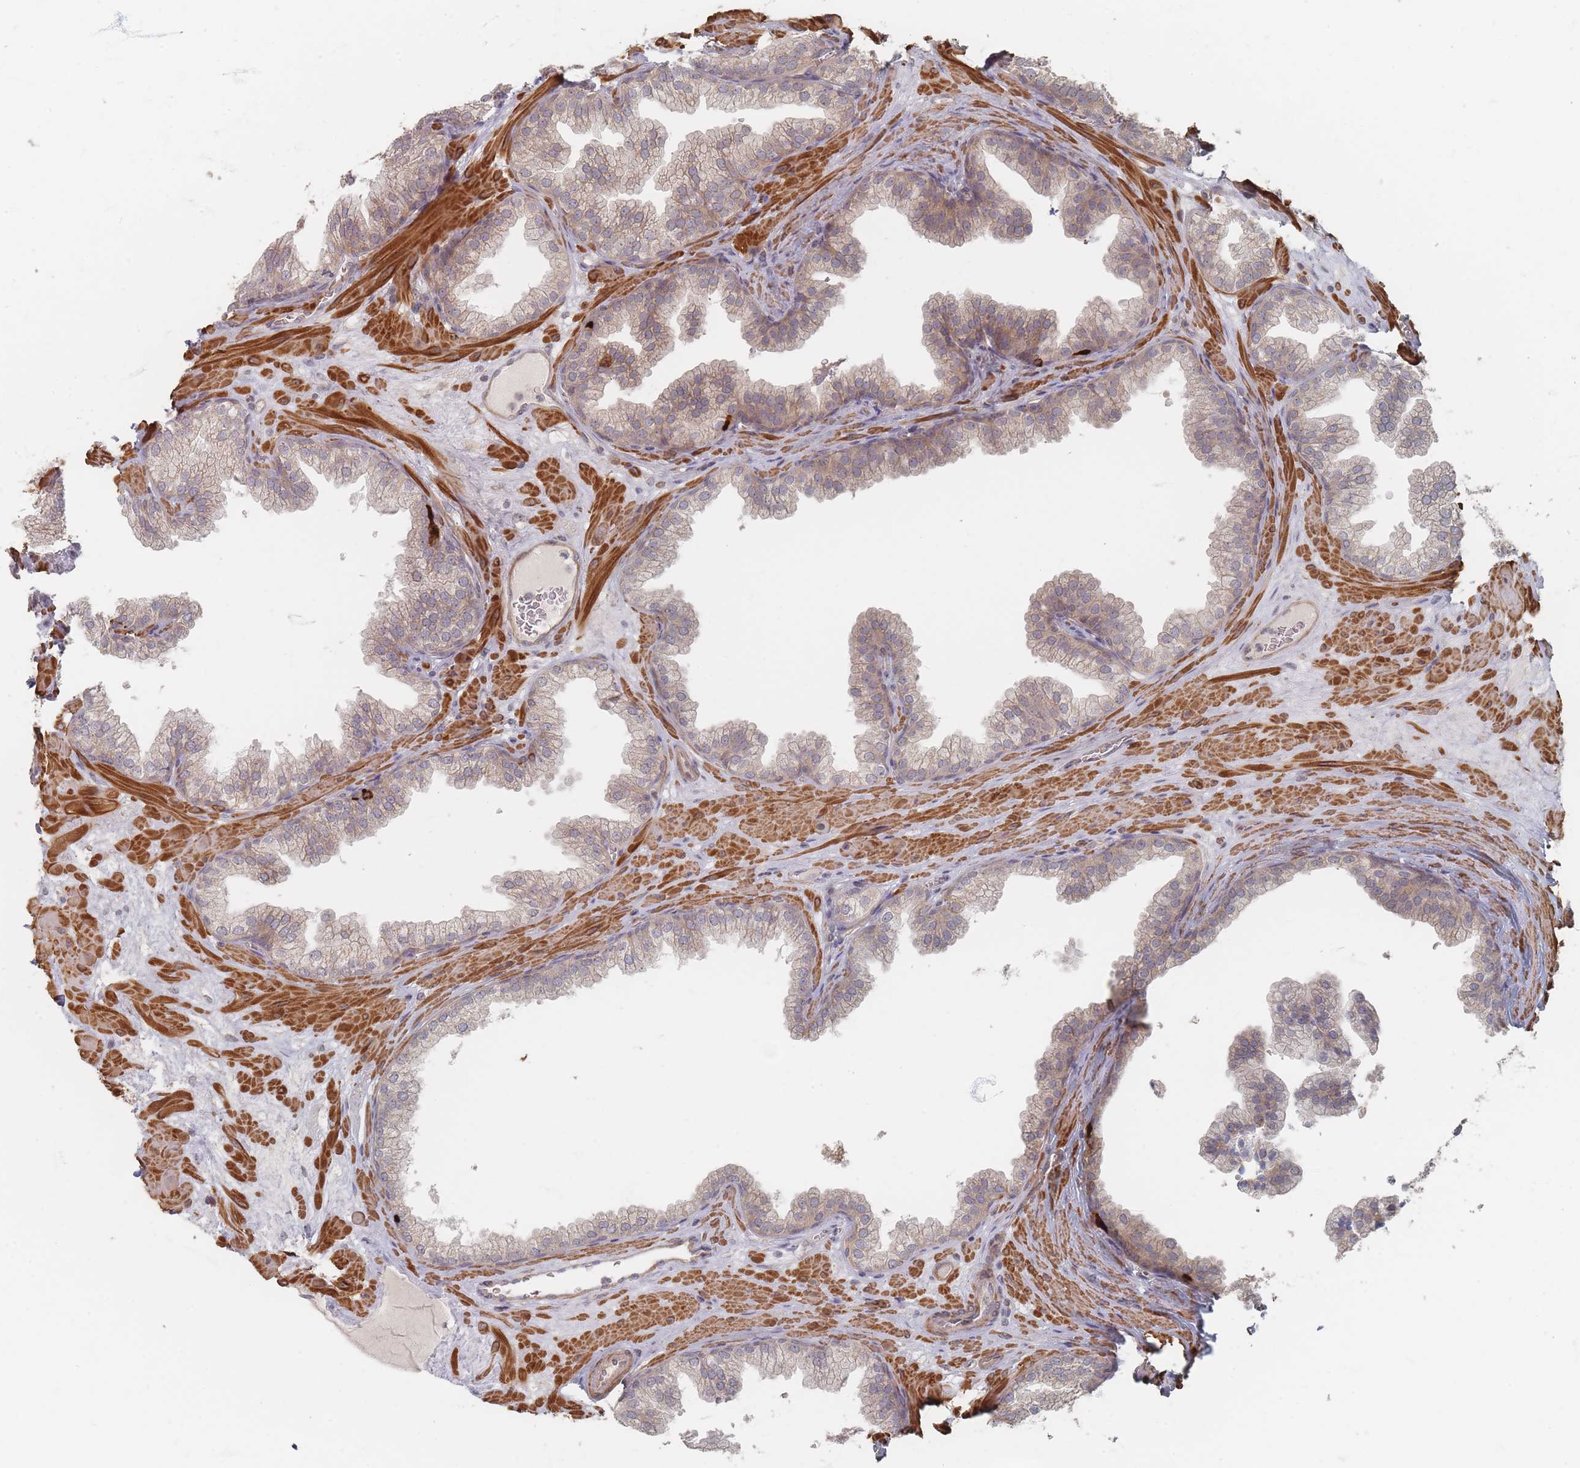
{"staining": {"intensity": "weak", "quantity": "25%-75%", "location": "cytoplasmic/membranous"}, "tissue": "prostate", "cell_type": "Glandular cells", "image_type": "normal", "snomed": [{"axis": "morphology", "description": "Normal tissue, NOS"}, {"axis": "topography", "description": "Prostate"}], "caption": "Prostate stained with DAB (3,3'-diaminobenzidine) immunohistochemistry (IHC) displays low levels of weak cytoplasmic/membranous staining in approximately 25%-75% of glandular cells. The protein of interest is stained brown, and the nuclei are stained in blue (DAB (3,3'-diaminobenzidine) IHC with brightfield microscopy, high magnification).", "gene": "GLE1", "patient": {"sex": "male", "age": 37}}